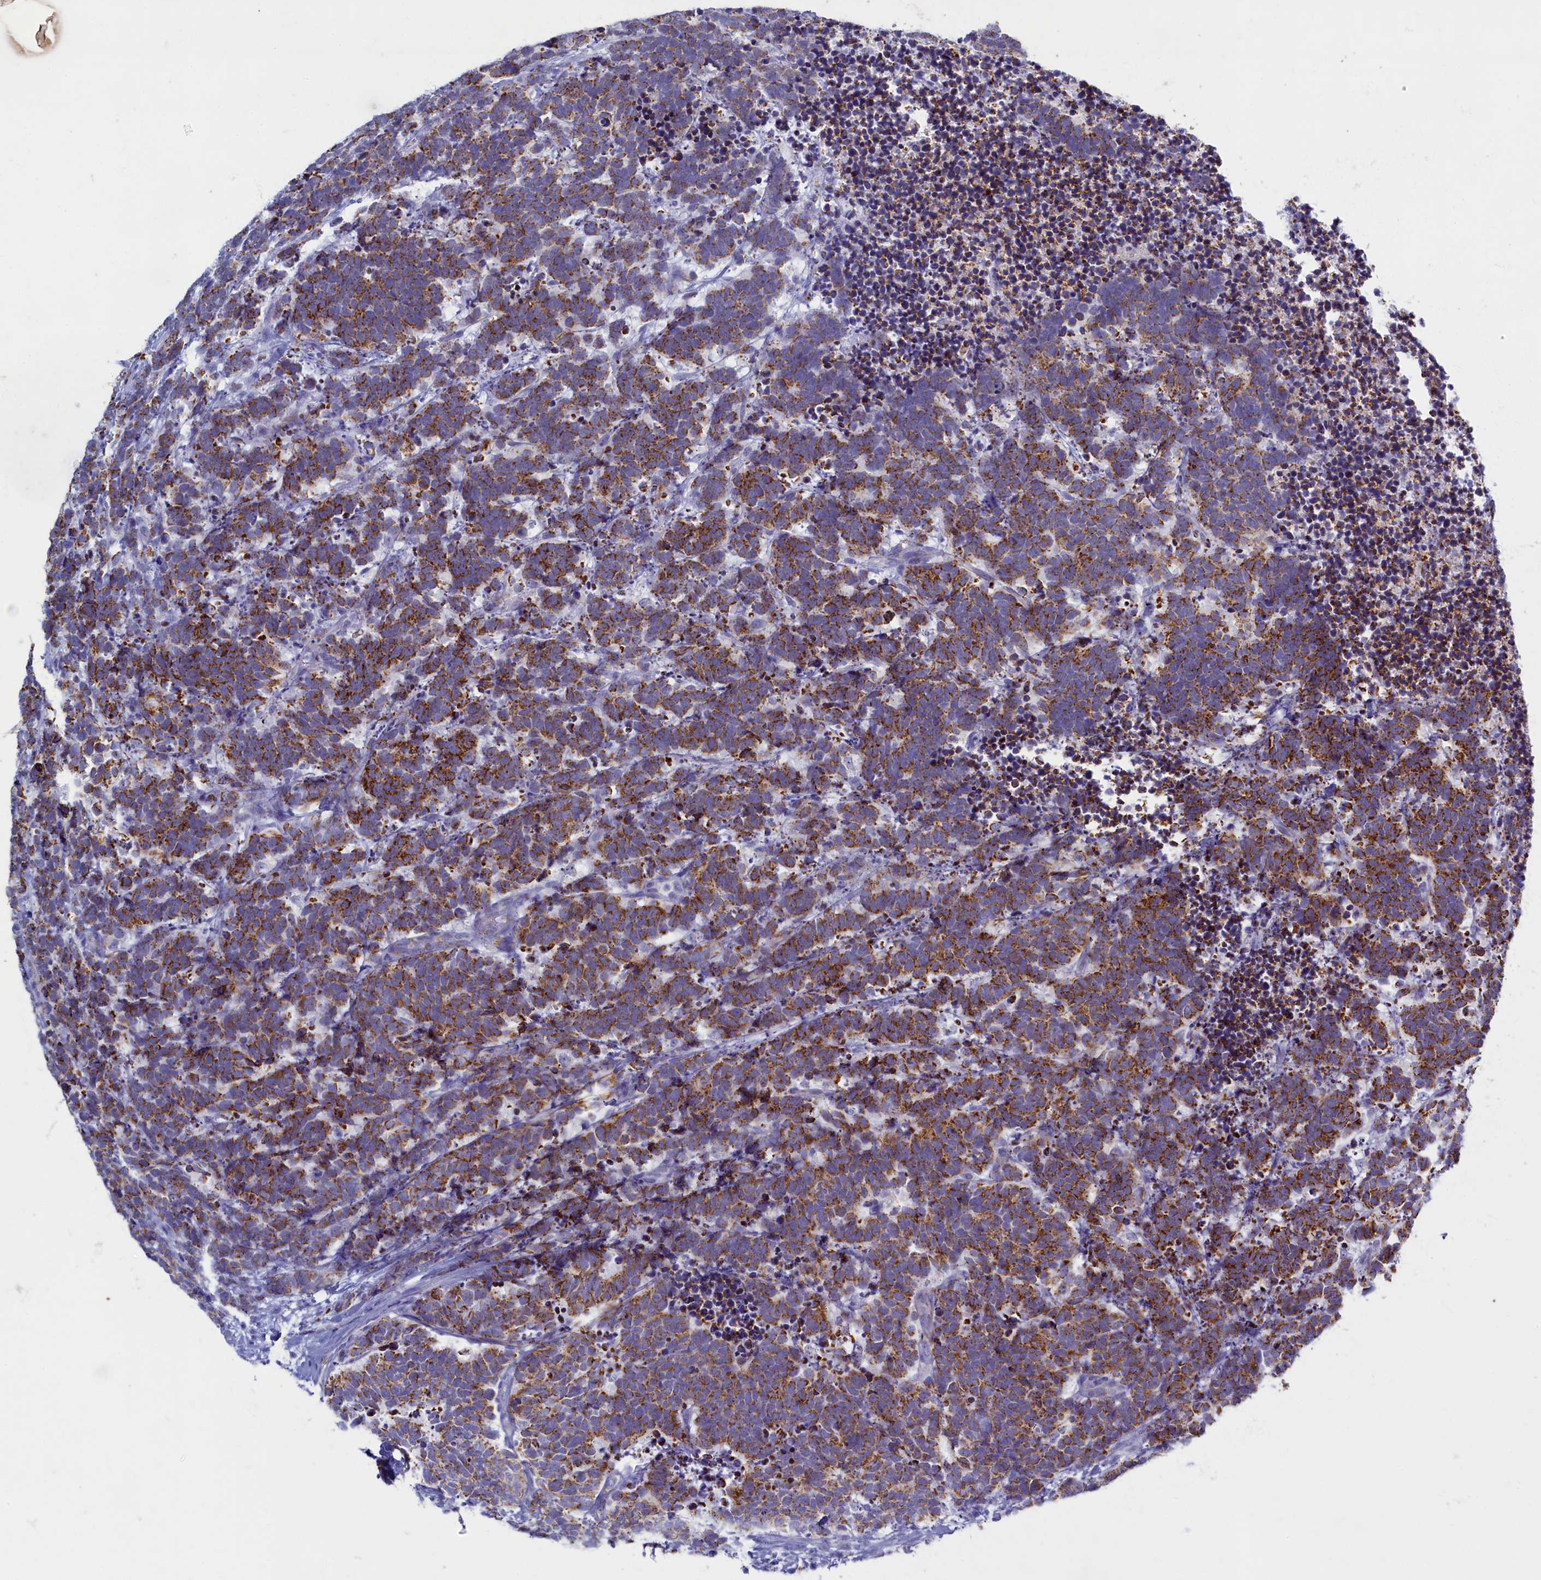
{"staining": {"intensity": "moderate", "quantity": ">75%", "location": "cytoplasmic/membranous"}, "tissue": "carcinoid", "cell_type": "Tumor cells", "image_type": "cancer", "snomed": [{"axis": "morphology", "description": "Carcinoma, NOS"}, {"axis": "morphology", "description": "Carcinoid, malignant, NOS"}, {"axis": "topography", "description": "Urinary bladder"}], "caption": "This image demonstrates immunohistochemistry staining of malignant carcinoid, with medium moderate cytoplasmic/membranous staining in about >75% of tumor cells.", "gene": "OCIAD2", "patient": {"sex": "male", "age": 57}}